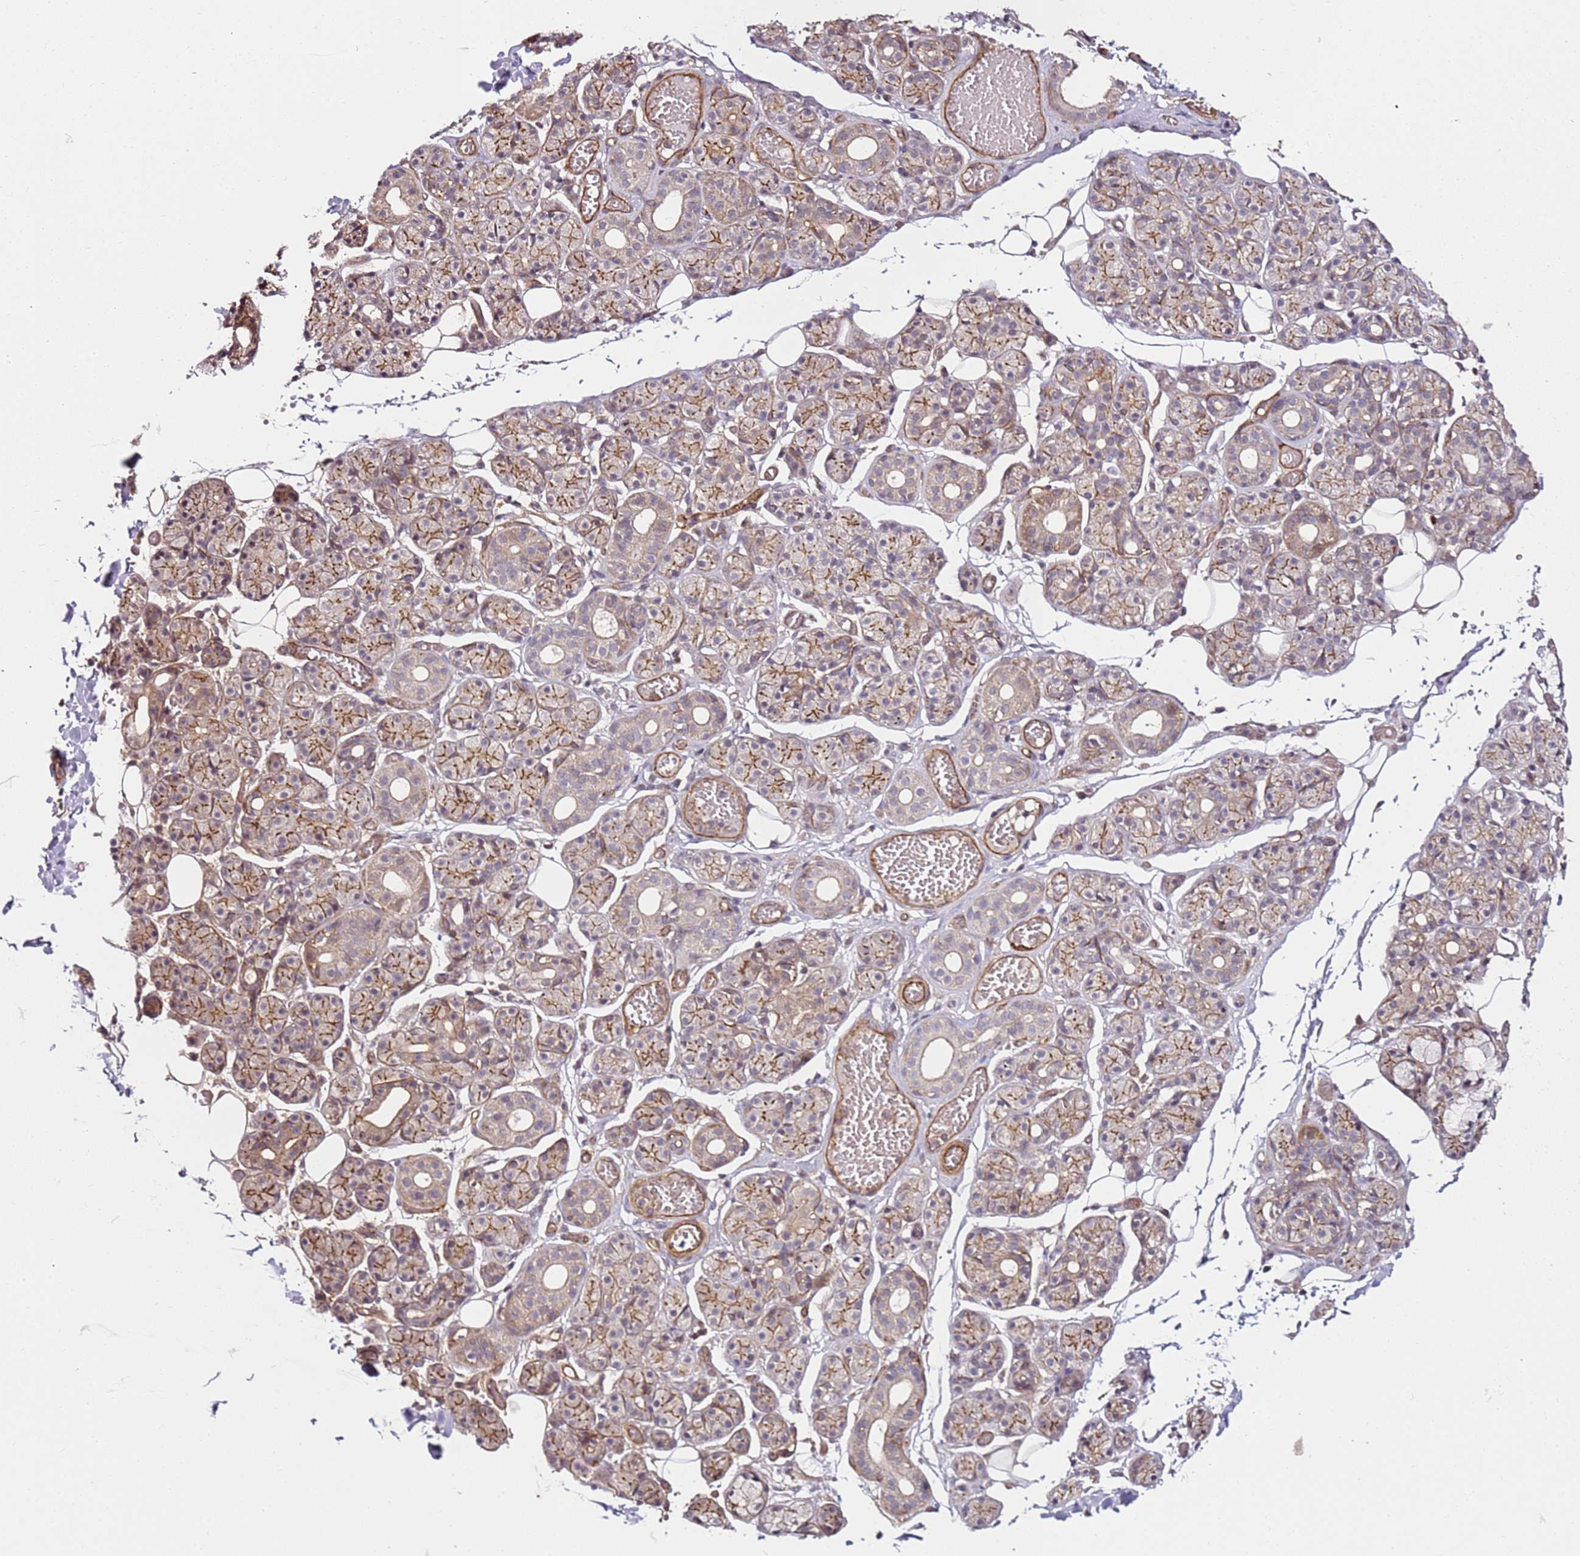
{"staining": {"intensity": "moderate", "quantity": "25%-75%", "location": "cytoplasmic/membranous"}, "tissue": "salivary gland", "cell_type": "Glandular cells", "image_type": "normal", "snomed": [{"axis": "morphology", "description": "Normal tissue, NOS"}, {"axis": "topography", "description": "Salivary gland"}], "caption": "Immunohistochemistry (IHC) histopathology image of unremarkable salivary gland: human salivary gland stained using immunohistochemistry reveals medium levels of moderate protein expression localized specifically in the cytoplasmic/membranous of glandular cells, appearing as a cytoplasmic/membranous brown color.", "gene": "CCNYL1", "patient": {"sex": "male", "age": 63}}